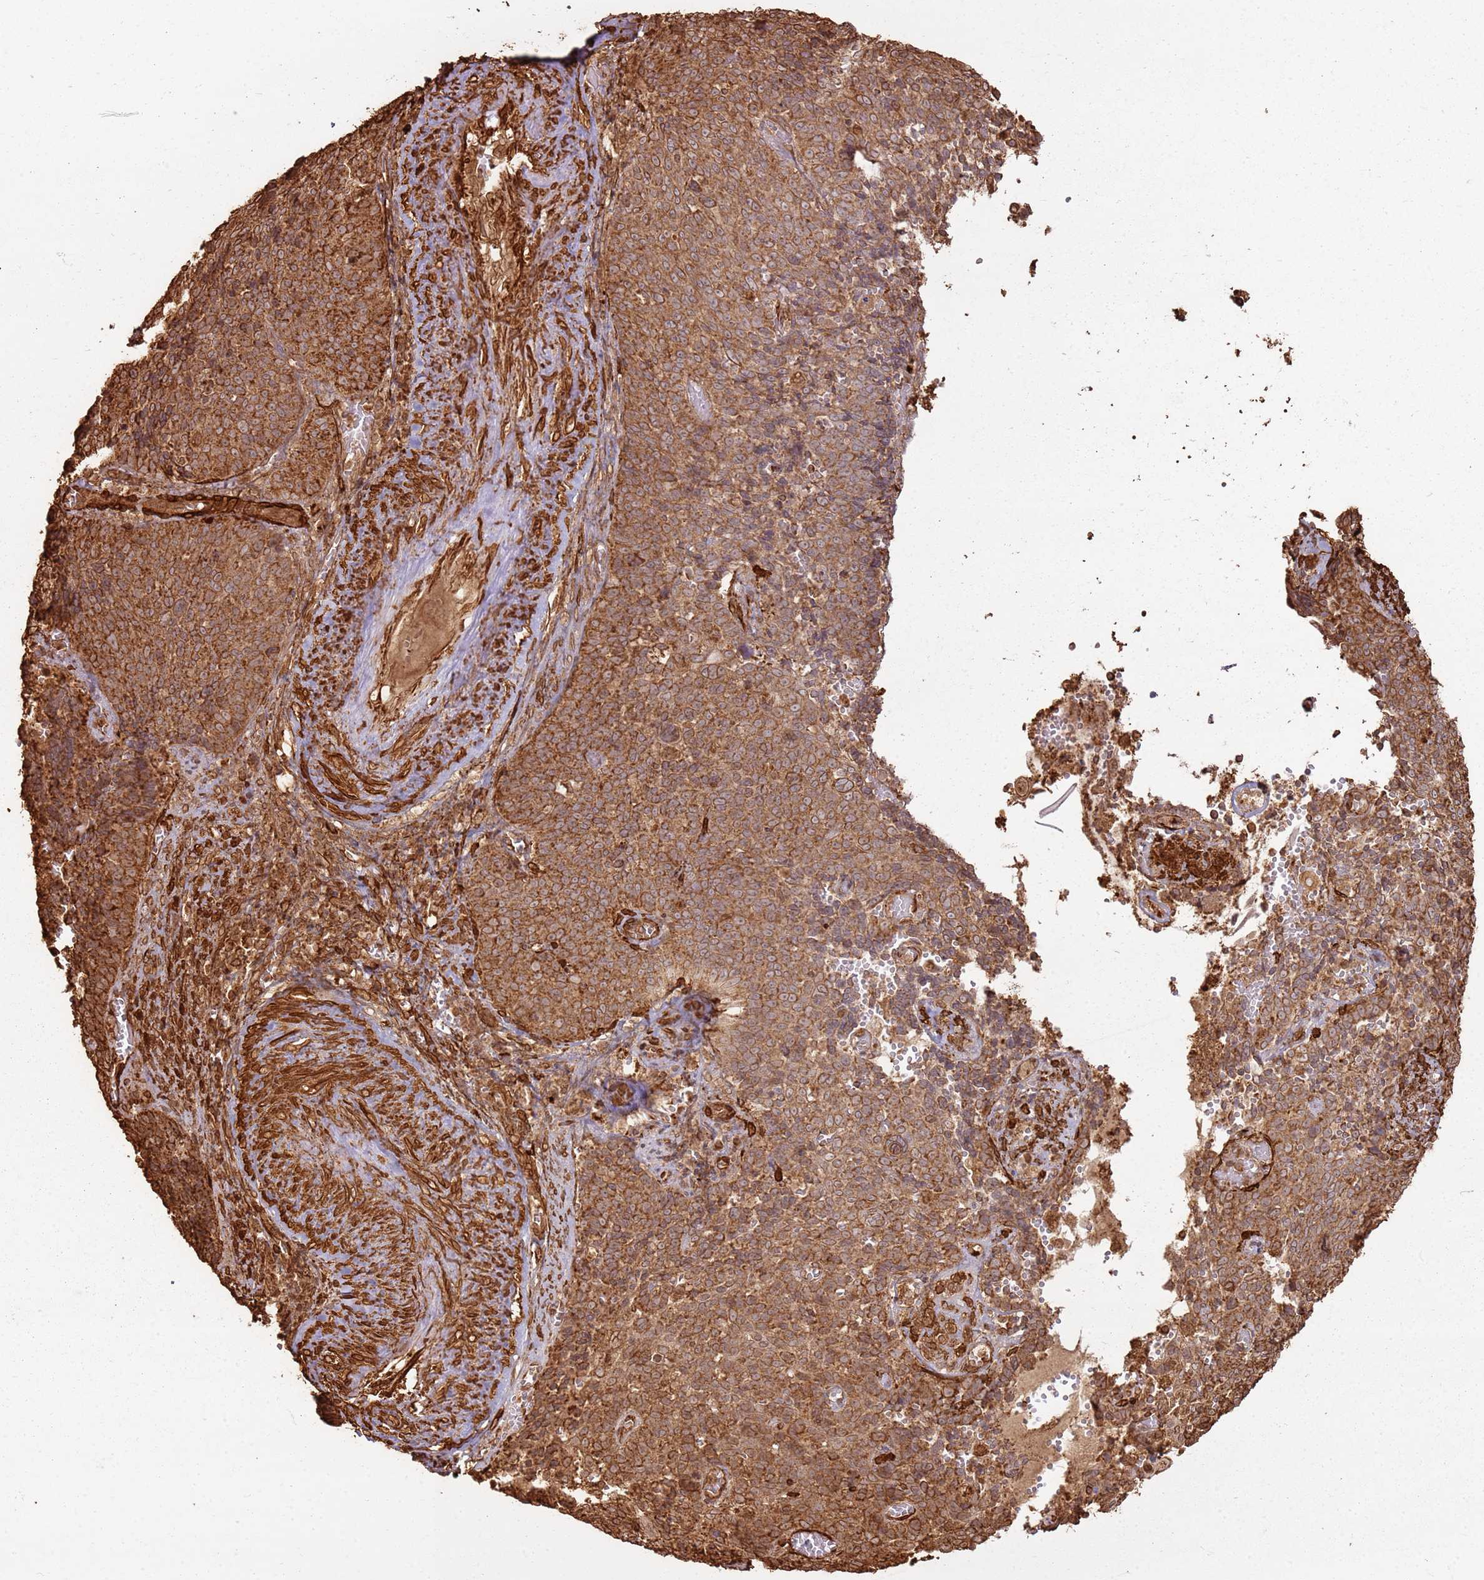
{"staining": {"intensity": "strong", "quantity": ">75%", "location": "cytoplasmic/membranous"}, "tissue": "cervical cancer", "cell_type": "Tumor cells", "image_type": "cancer", "snomed": [{"axis": "morphology", "description": "Normal tissue, NOS"}, {"axis": "morphology", "description": "Squamous cell carcinoma, NOS"}, {"axis": "topography", "description": "Cervix"}], "caption": "Protein staining of cervical cancer tissue shows strong cytoplasmic/membranous staining in approximately >75% of tumor cells. (DAB = brown stain, brightfield microscopy at high magnification).", "gene": "DDX59", "patient": {"sex": "female", "age": 39}}